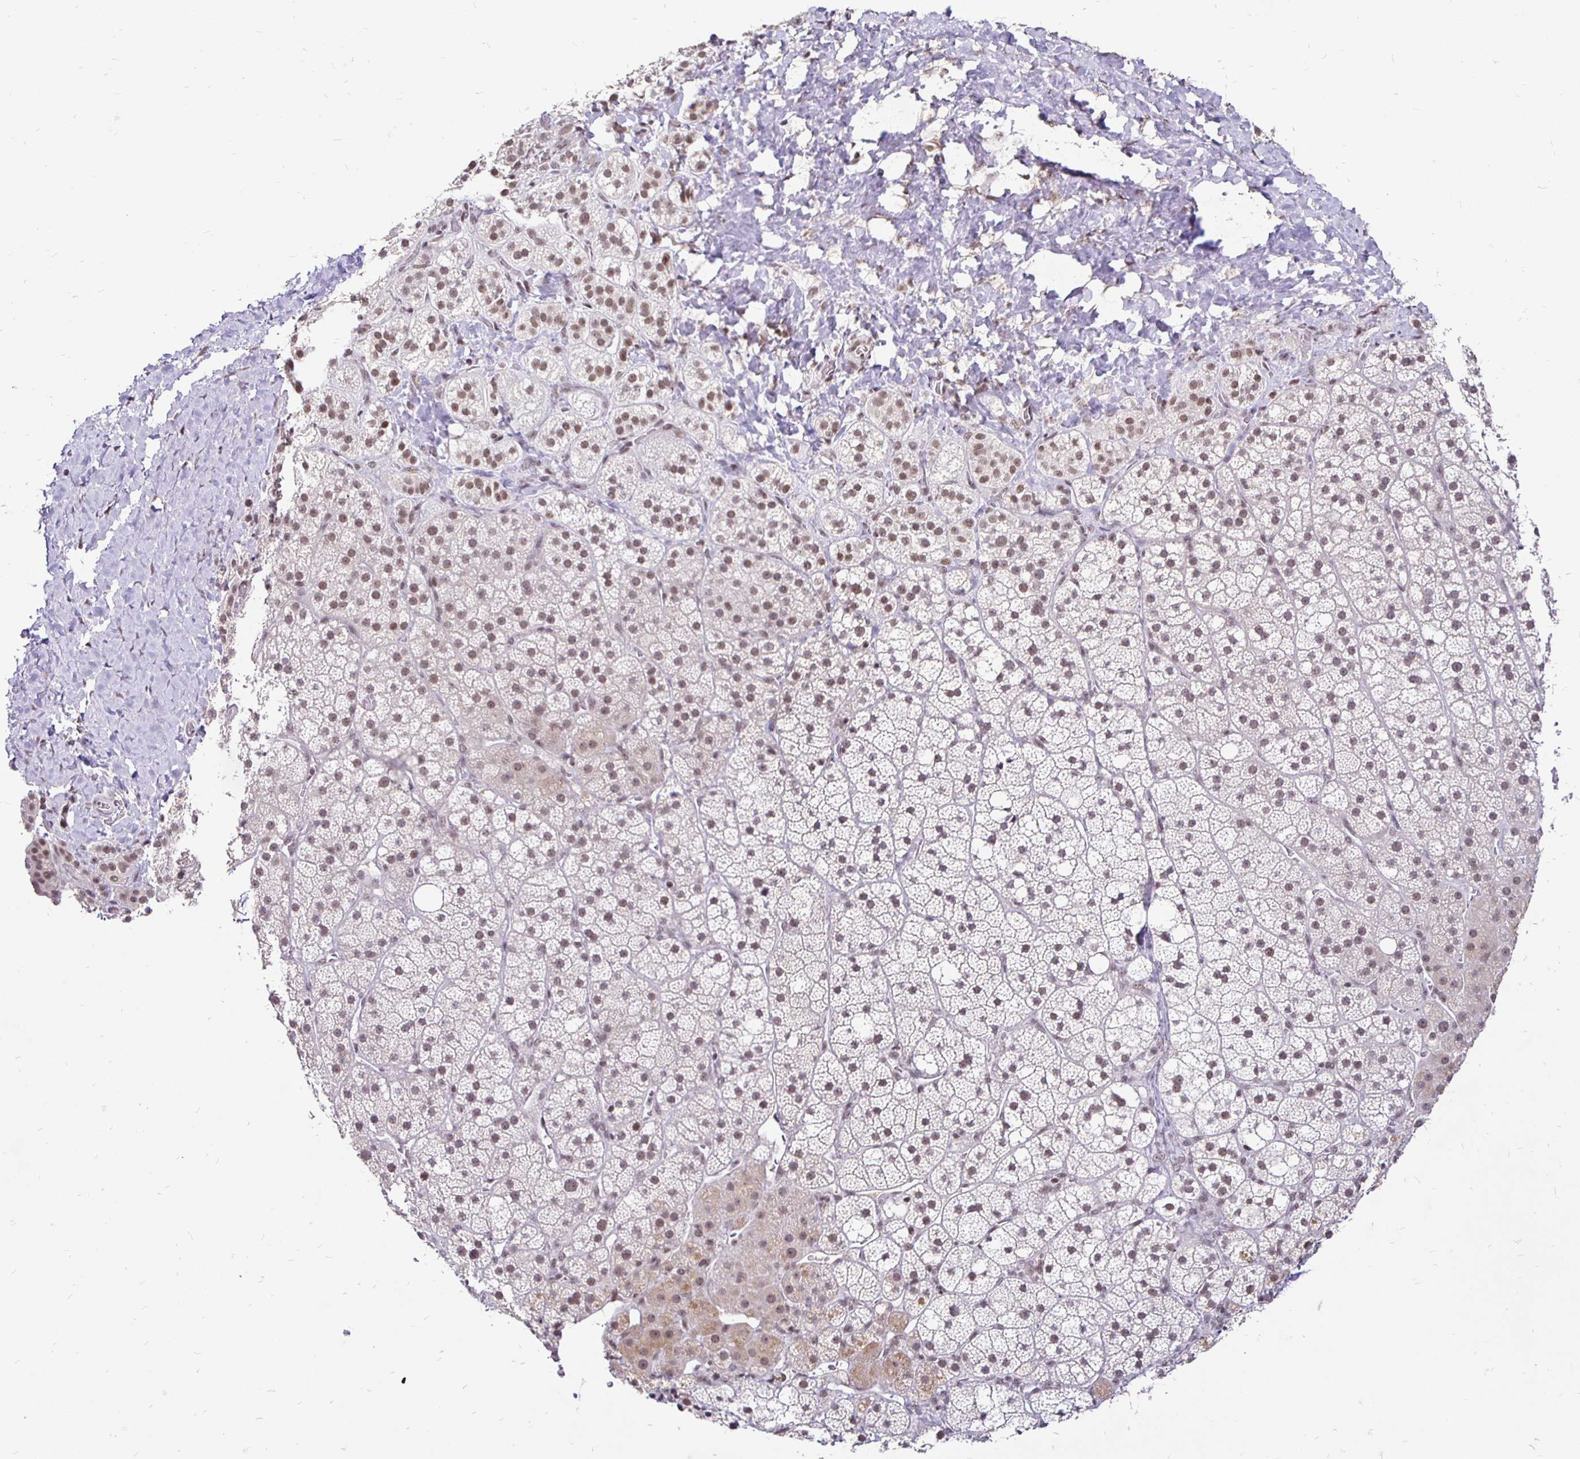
{"staining": {"intensity": "weak", "quantity": "25%-75%", "location": "nuclear"}, "tissue": "adrenal gland", "cell_type": "Glandular cells", "image_type": "normal", "snomed": [{"axis": "morphology", "description": "Normal tissue, NOS"}, {"axis": "topography", "description": "Adrenal gland"}], "caption": "Immunohistochemical staining of normal adrenal gland displays low levels of weak nuclear expression in approximately 25%-75% of glandular cells.", "gene": "SIN3A", "patient": {"sex": "male", "age": 53}}